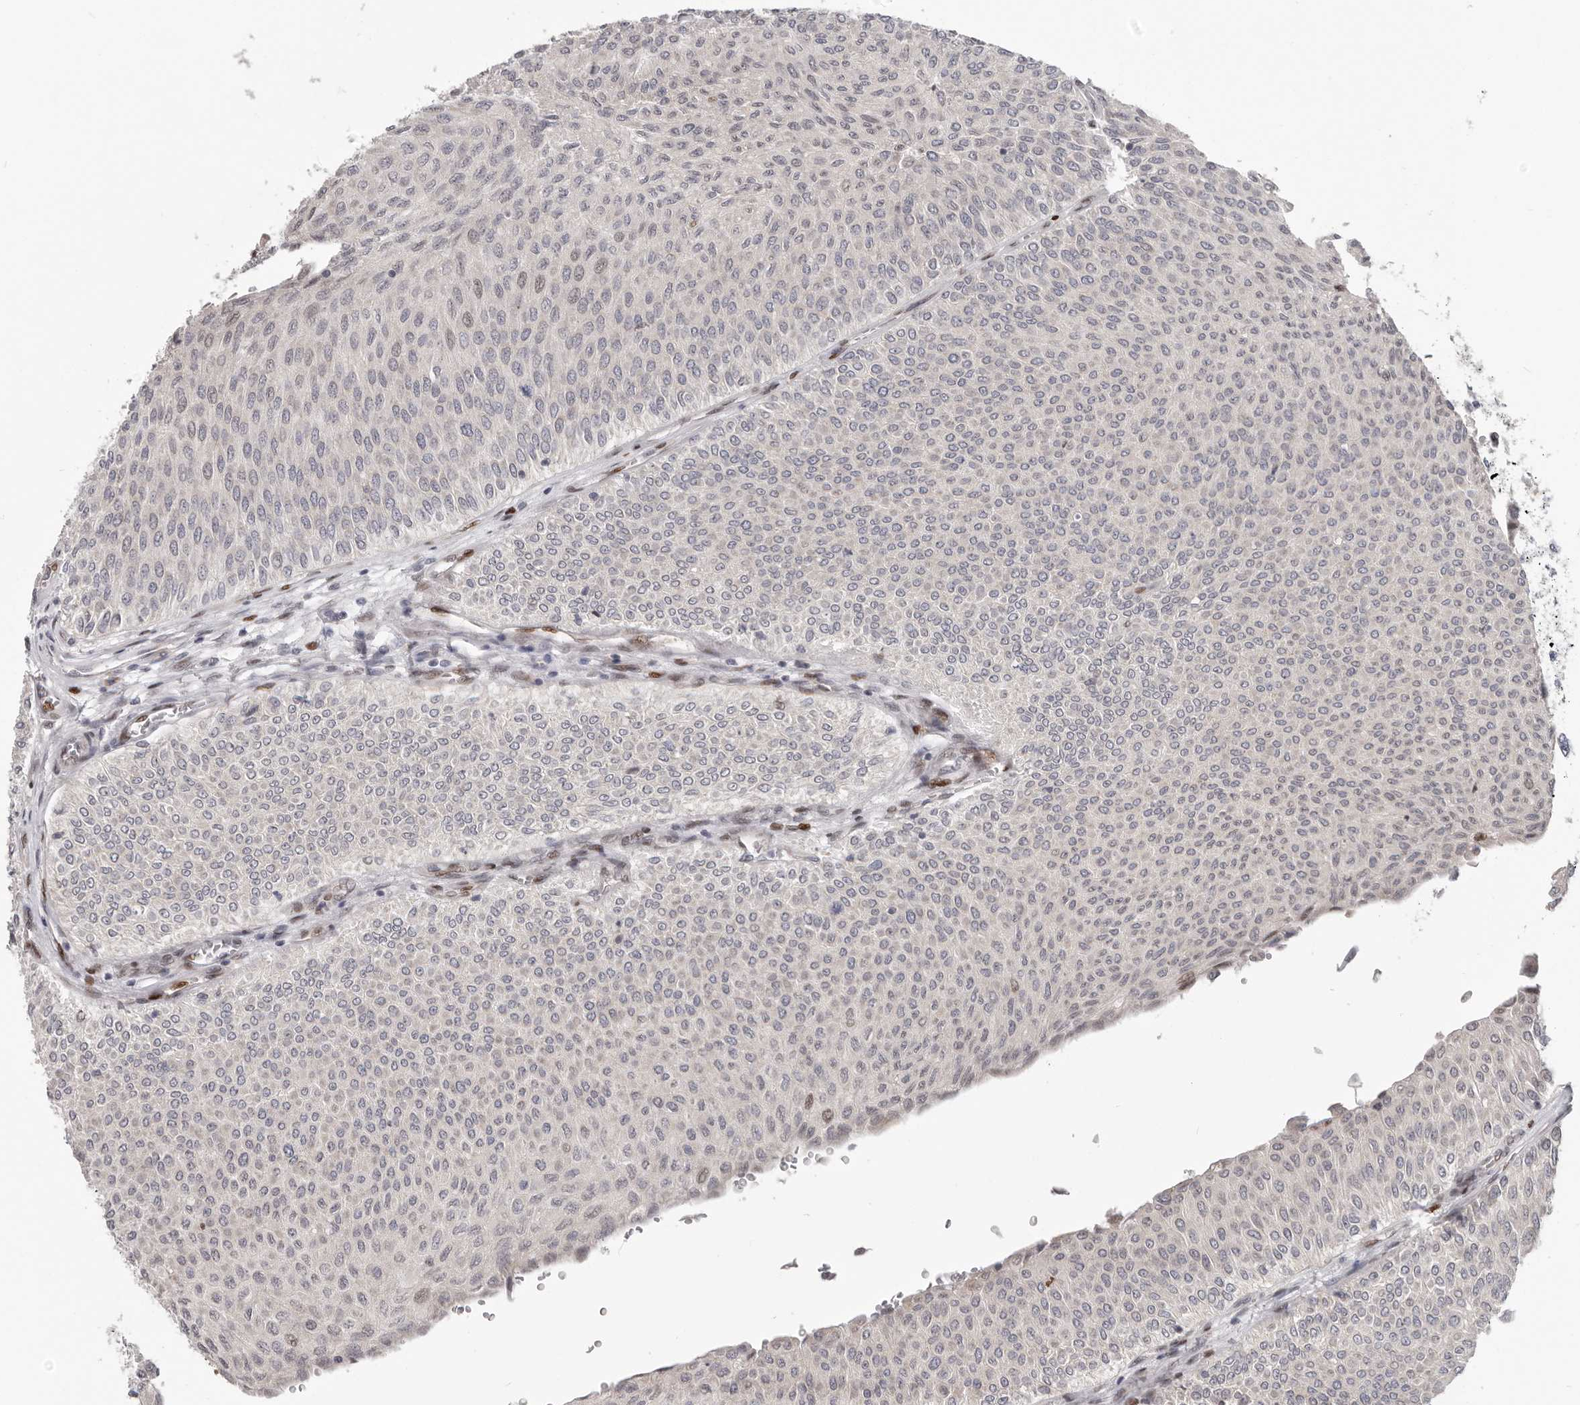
{"staining": {"intensity": "moderate", "quantity": "<25%", "location": "nuclear"}, "tissue": "urothelial cancer", "cell_type": "Tumor cells", "image_type": "cancer", "snomed": [{"axis": "morphology", "description": "Urothelial carcinoma, Low grade"}, {"axis": "topography", "description": "Urinary bladder"}], "caption": "An immunohistochemistry (IHC) histopathology image of neoplastic tissue is shown. Protein staining in brown highlights moderate nuclear positivity in low-grade urothelial carcinoma within tumor cells.", "gene": "SRP19", "patient": {"sex": "male", "age": 78}}